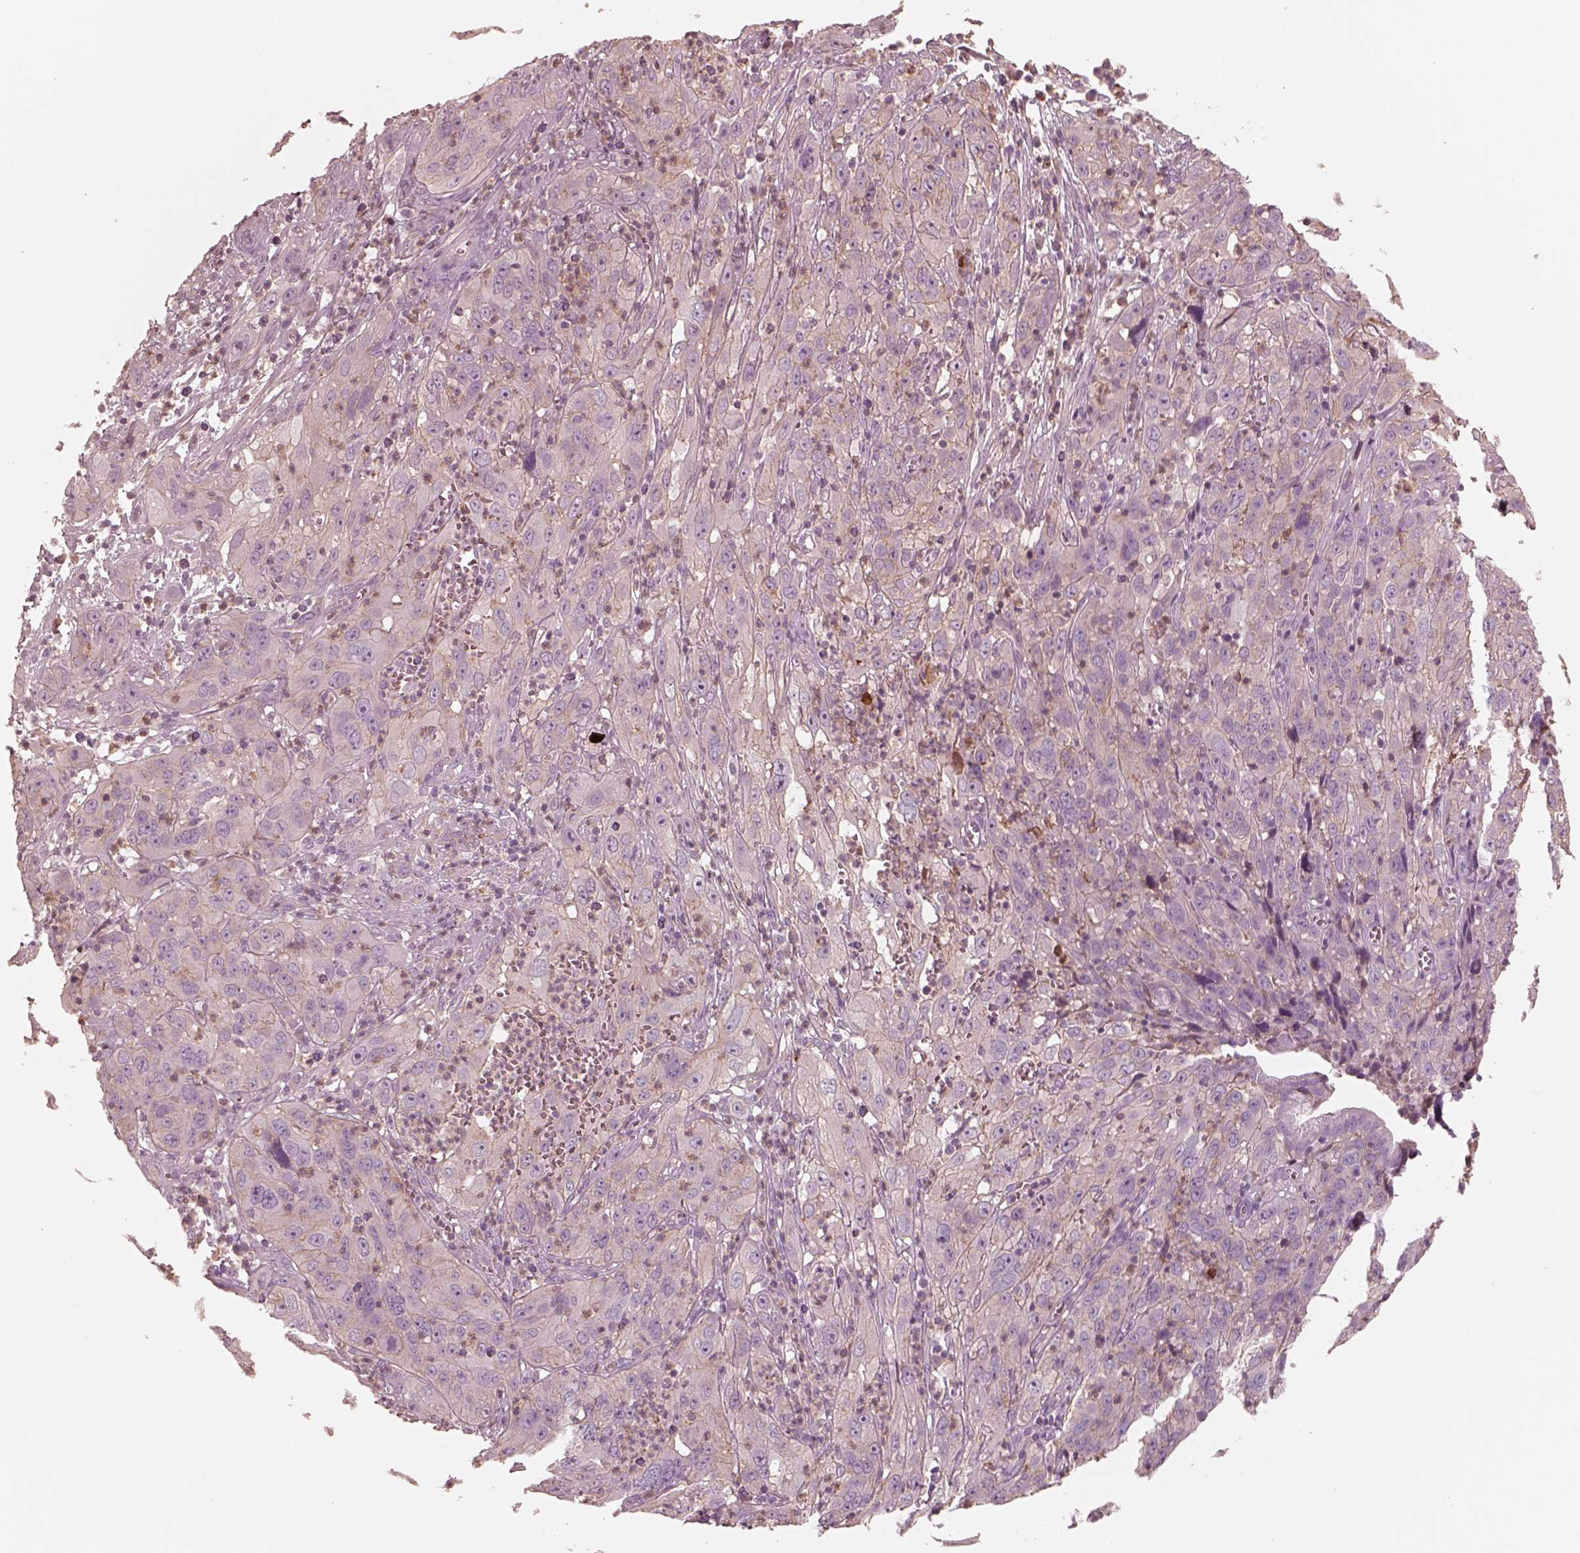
{"staining": {"intensity": "weak", "quantity": "25%-75%", "location": "cytoplasmic/membranous"}, "tissue": "cervical cancer", "cell_type": "Tumor cells", "image_type": "cancer", "snomed": [{"axis": "morphology", "description": "Squamous cell carcinoma, NOS"}, {"axis": "topography", "description": "Cervix"}], "caption": "Squamous cell carcinoma (cervical) stained with a brown dye displays weak cytoplasmic/membranous positive positivity in approximately 25%-75% of tumor cells.", "gene": "GPRIN1", "patient": {"sex": "female", "age": 32}}